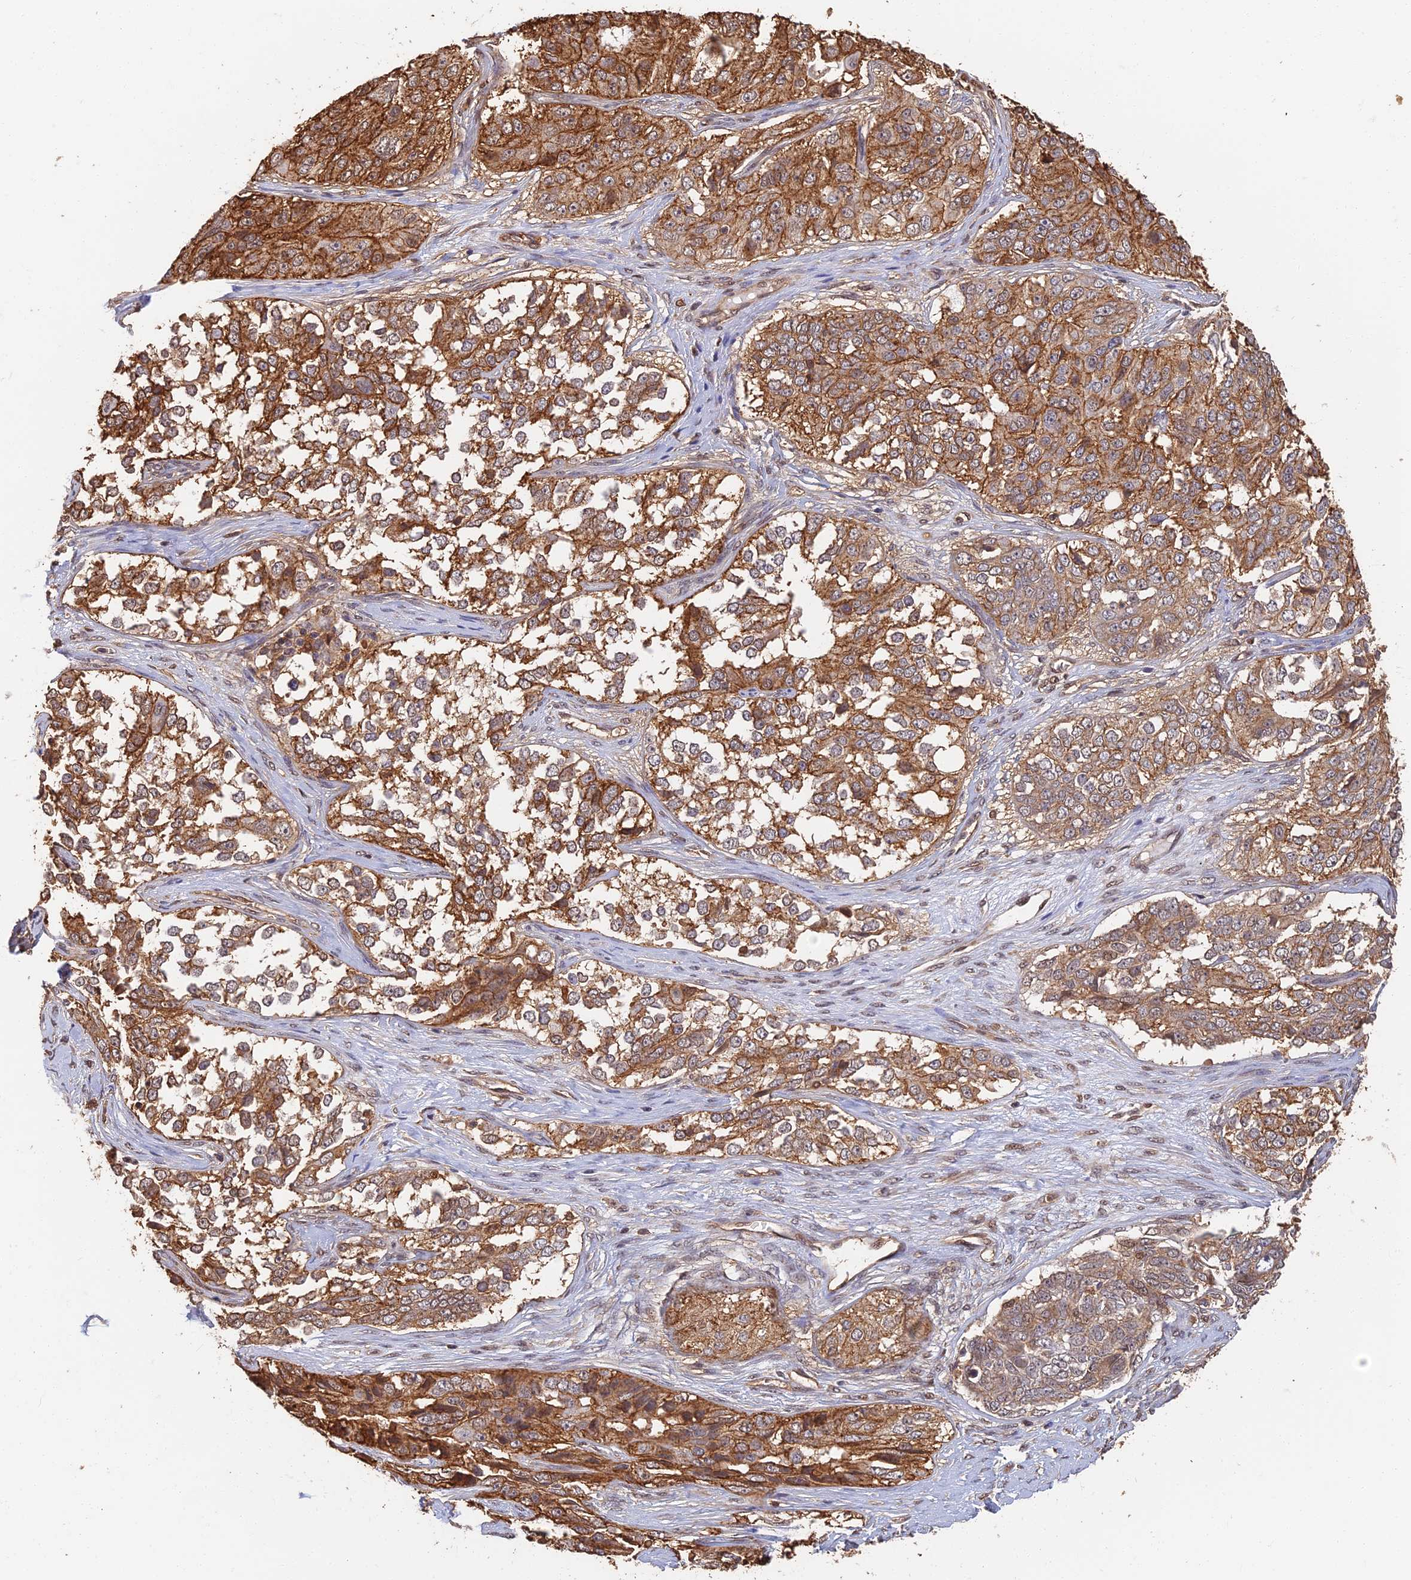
{"staining": {"intensity": "moderate", "quantity": ">75%", "location": "cytoplasmic/membranous"}, "tissue": "ovarian cancer", "cell_type": "Tumor cells", "image_type": "cancer", "snomed": [{"axis": "morphology", "description": "Carcinoma, endometroid"}, {"axis": "topography", "description": "Ovary"}], "caption": "High-magnification brightfield microscopy of ovarian cancer (endometroid carcinoma) stained with DAB (brown) and counterstained with hematoxylin (blue). tumor cells exhibit moderate cytoplasmic/membranous expression is seen in approximately>75% of cells.", "gene": "LRRN3", "patient": {"sex": "female", "age": 51}}